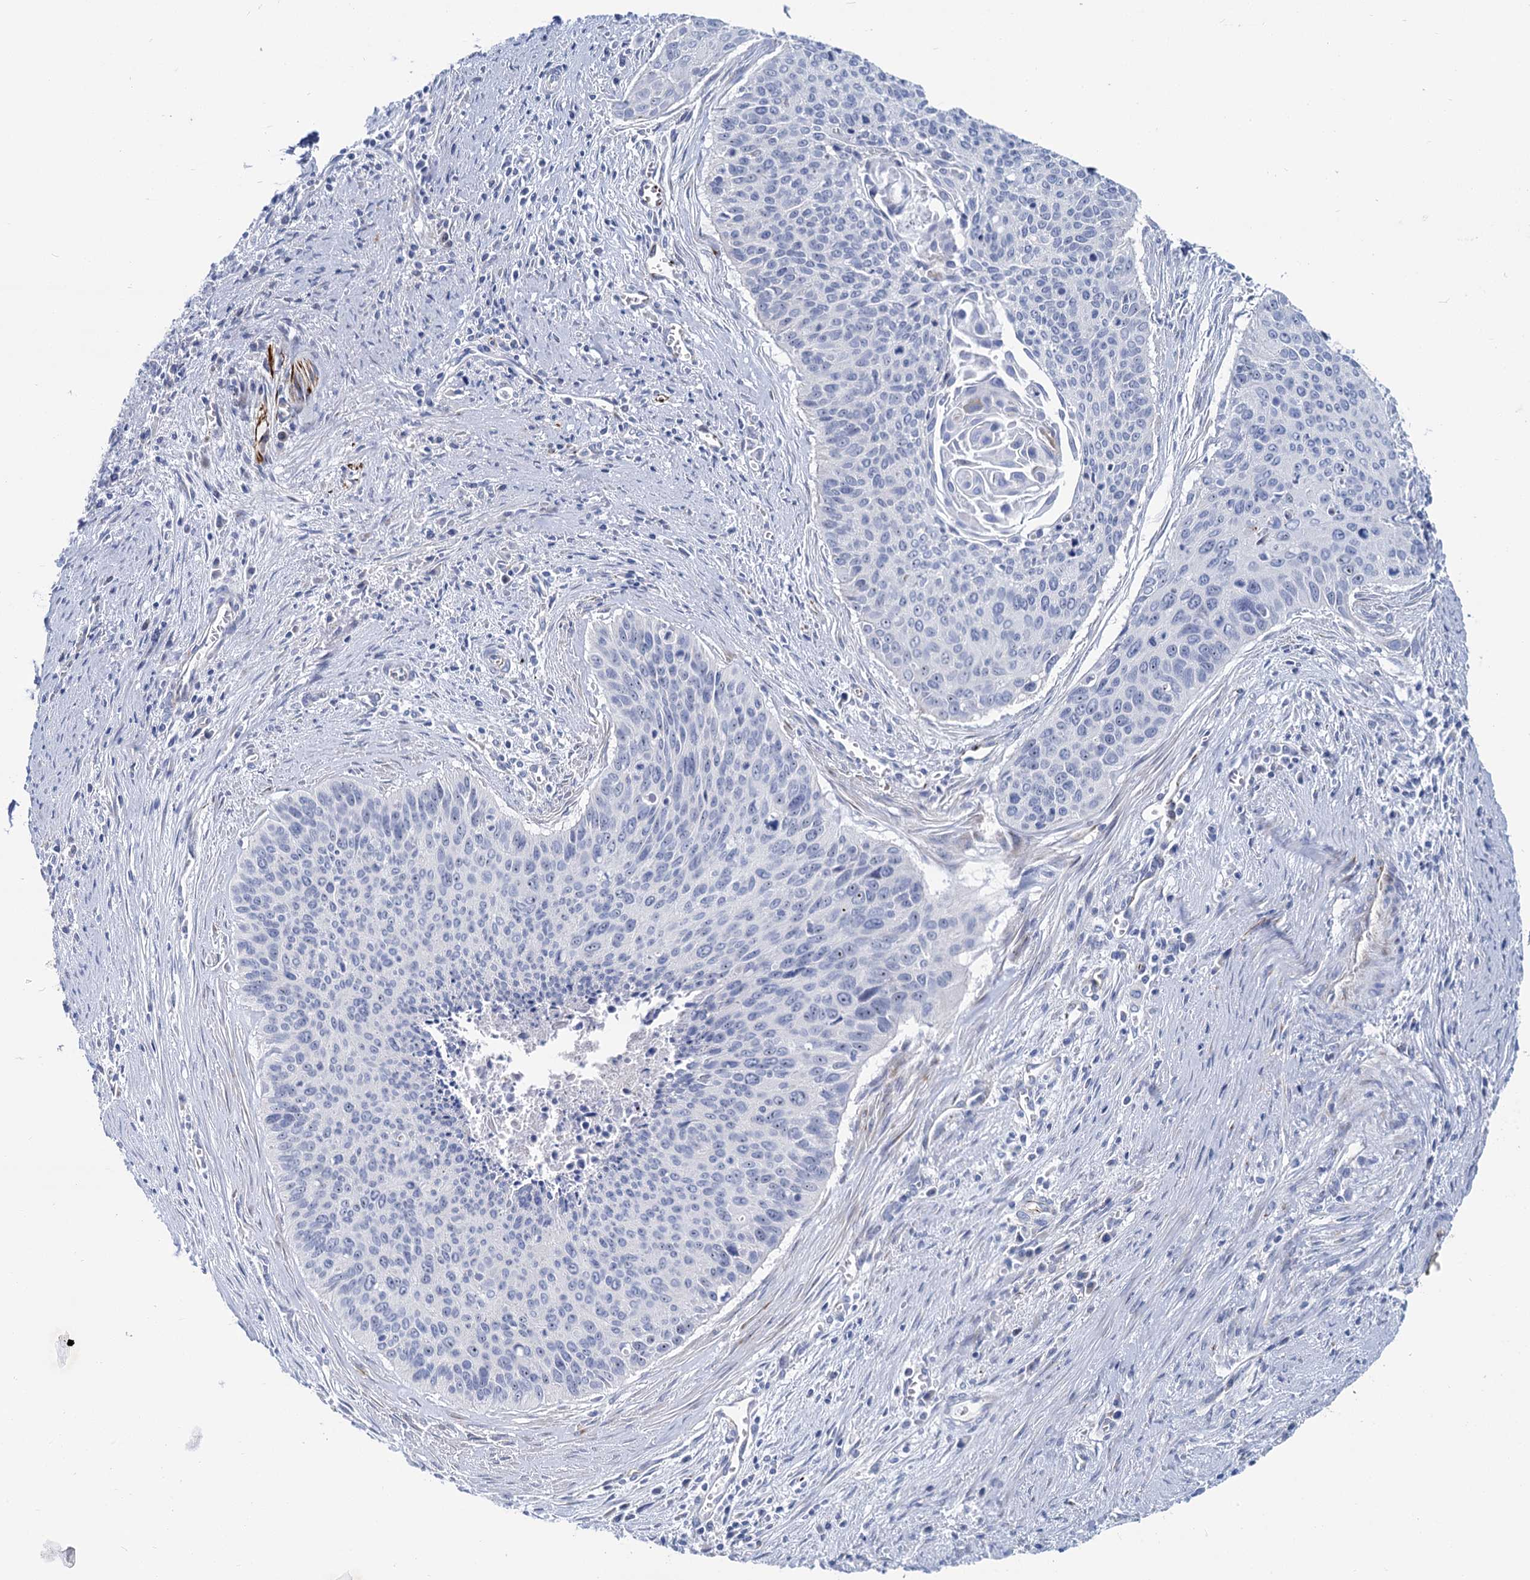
{"staining": {"intensity": "negative", "quantity": "none", "location": "none"}, "tissue": "cervical cancer", "cell_type": "Tumor cells", "image_type": "cancer", "snomed": [{"axis": "morphology", "description": "Squamous cell carcinoma, NOS"}, {"axis": "topography", "description": "Cervix"}], "caption": "High power microscopy photomicrograph of an IHC histopathology image of cervical cancer (squamous cell carcinoma), revealing no significant positivity in tumor cells.", "gene": "SH3TC2", "patient": {"sex": "female", "age": 55}}